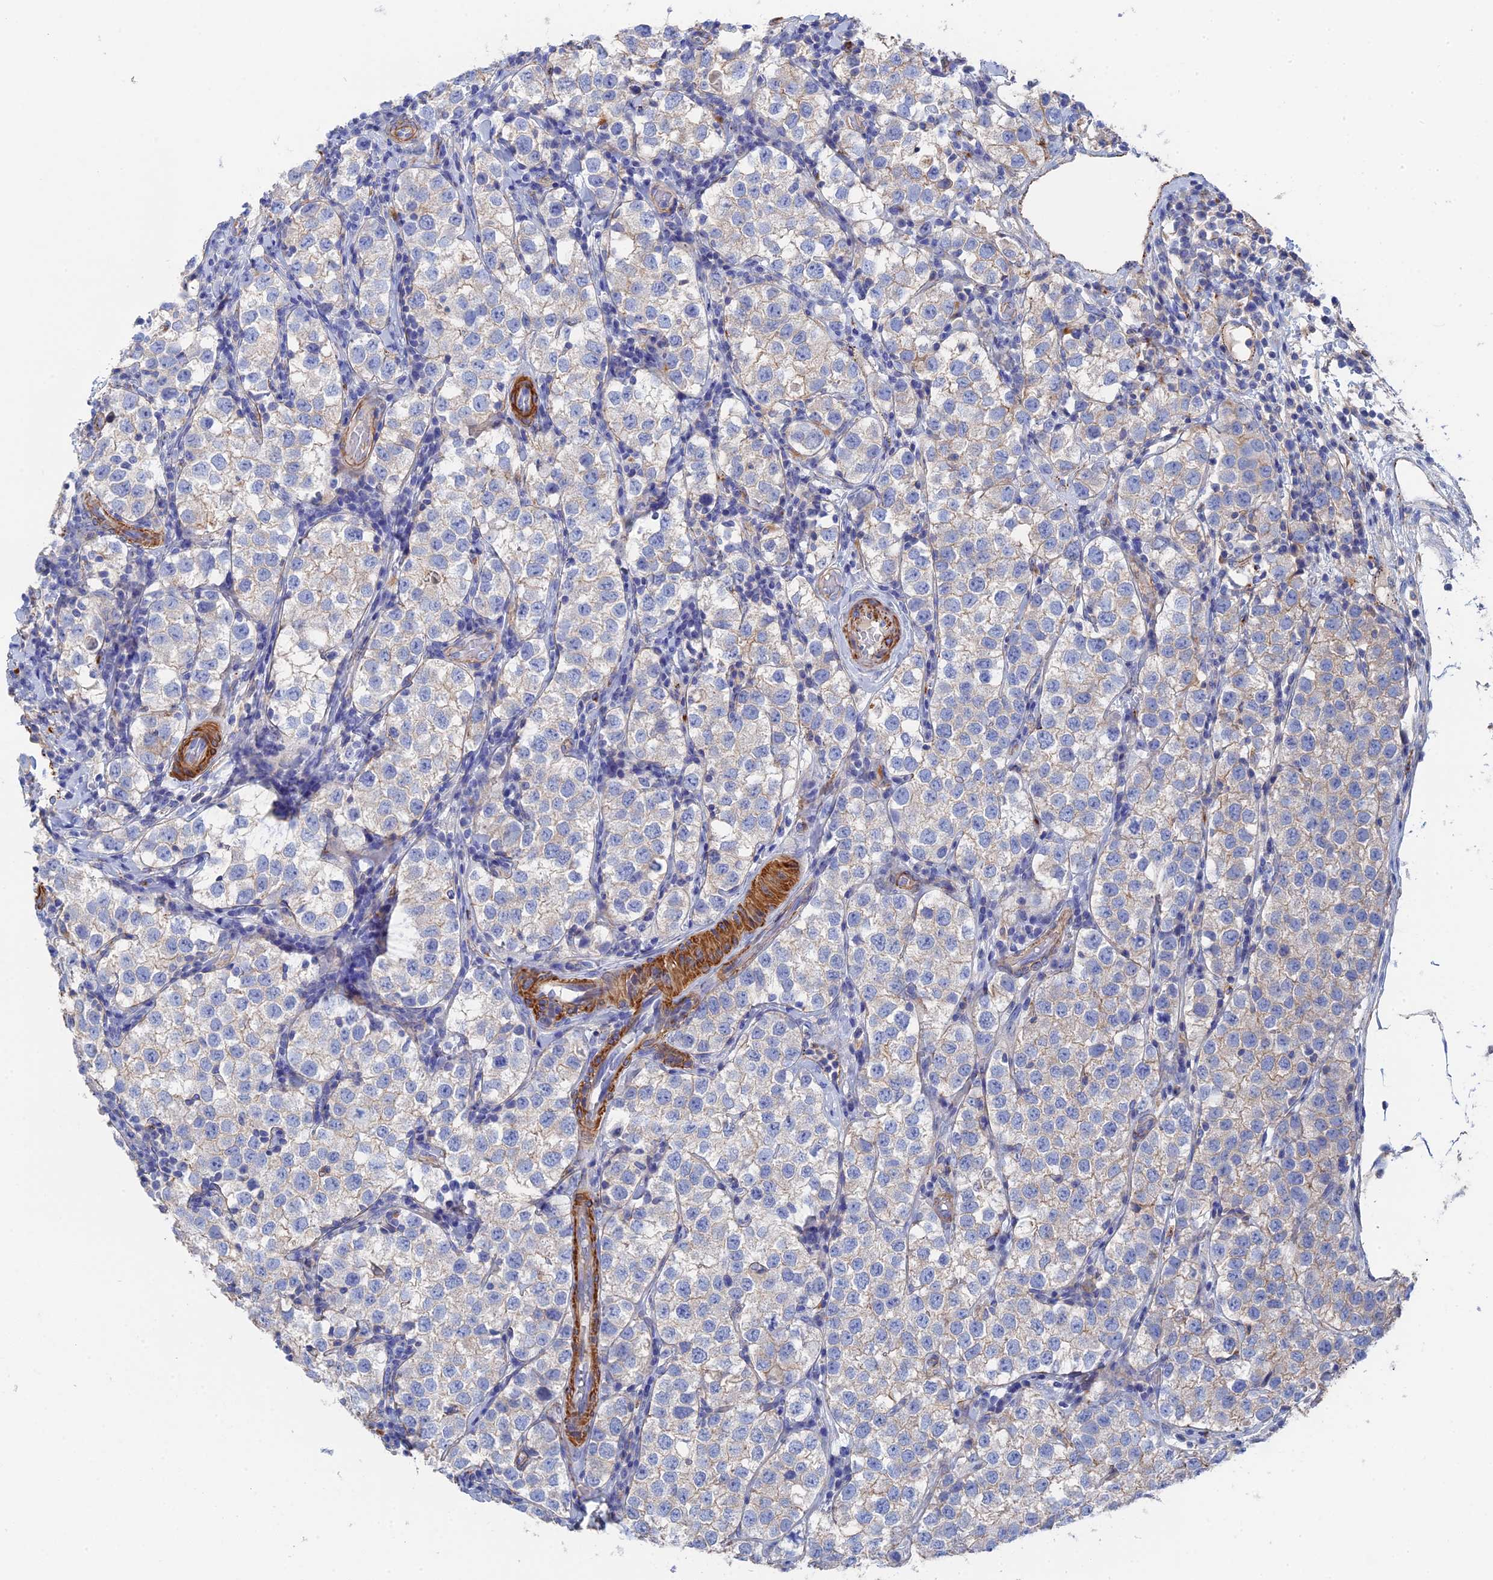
{"staining": {"intensity": "negative", "quantity": "none", "location": "none"}, "tissue": "testis cancer", "cell_type": "Tumor cells", "image_type": "cancer", "snomed": [{"axis": "morphology", "description": "Seminoma, NOS"}, {"axis": "topography", "description": "Testis"}], "caption": "Seminoma (testis) was stained to show a protein in brown. There is no significant positivity in tumor cells.", "gene": "STRA6", "patient": {"sex": "male", "age": 34}}